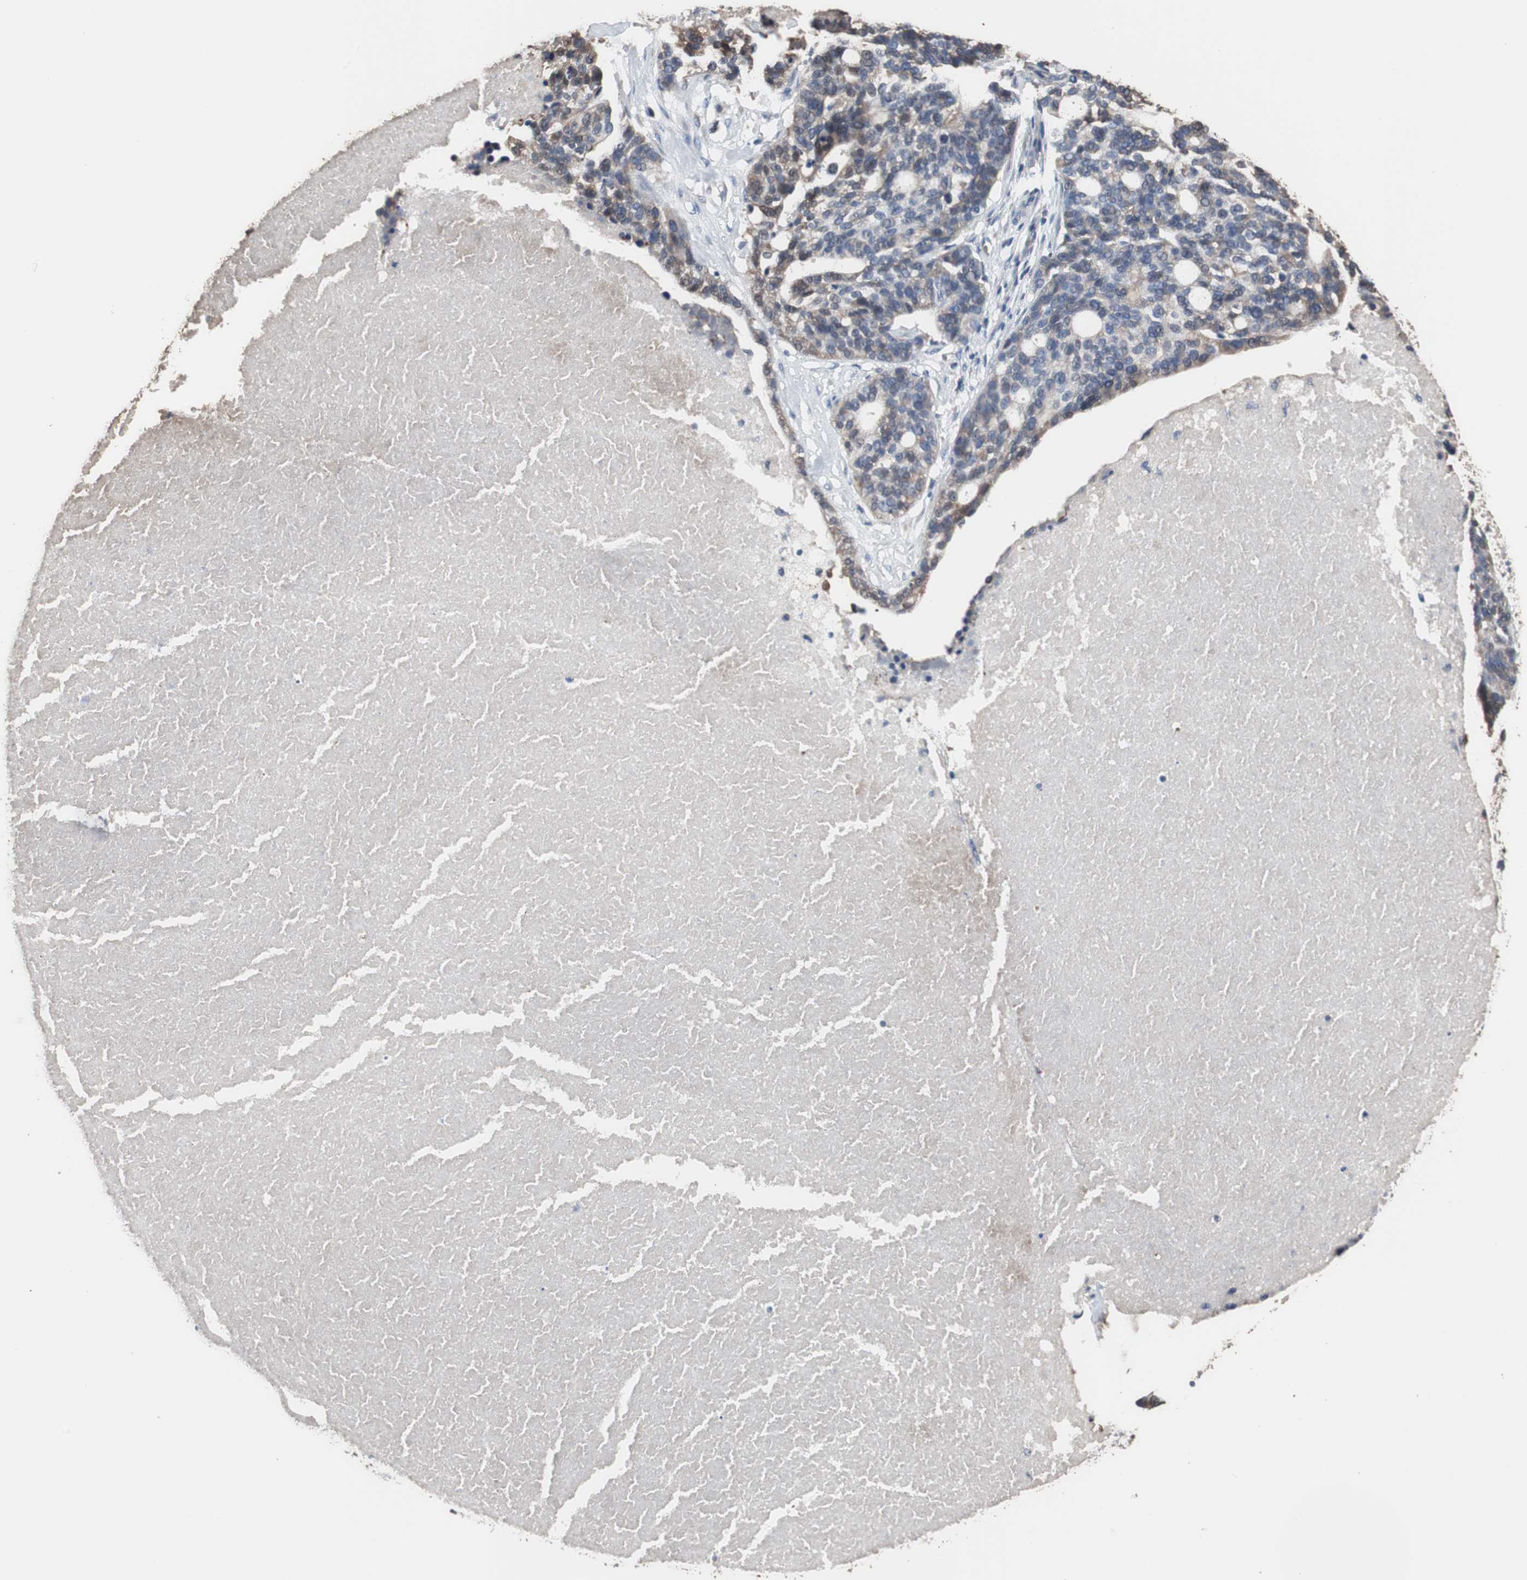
{"staining": {"intensity": "weak", "quantity": "<25%", "location": "cytoplasmic/membranous"}, "tissue": "ovarian cancer", "cell_type": "Tumor cells", "image_type": "cancer", "snomed": [{"axis": "morphology", "description": "Cystadenocarcinoma, serous, NOS"}, {"axis": "topography", "description": "Ovary"}], "caption": "Histopathology image shows no significant protein expression in tumor cells of ovarian serous cystadenocarcinoma.", "gene": "SCIMP", "patient": {"sex": "female", "age": 59}}